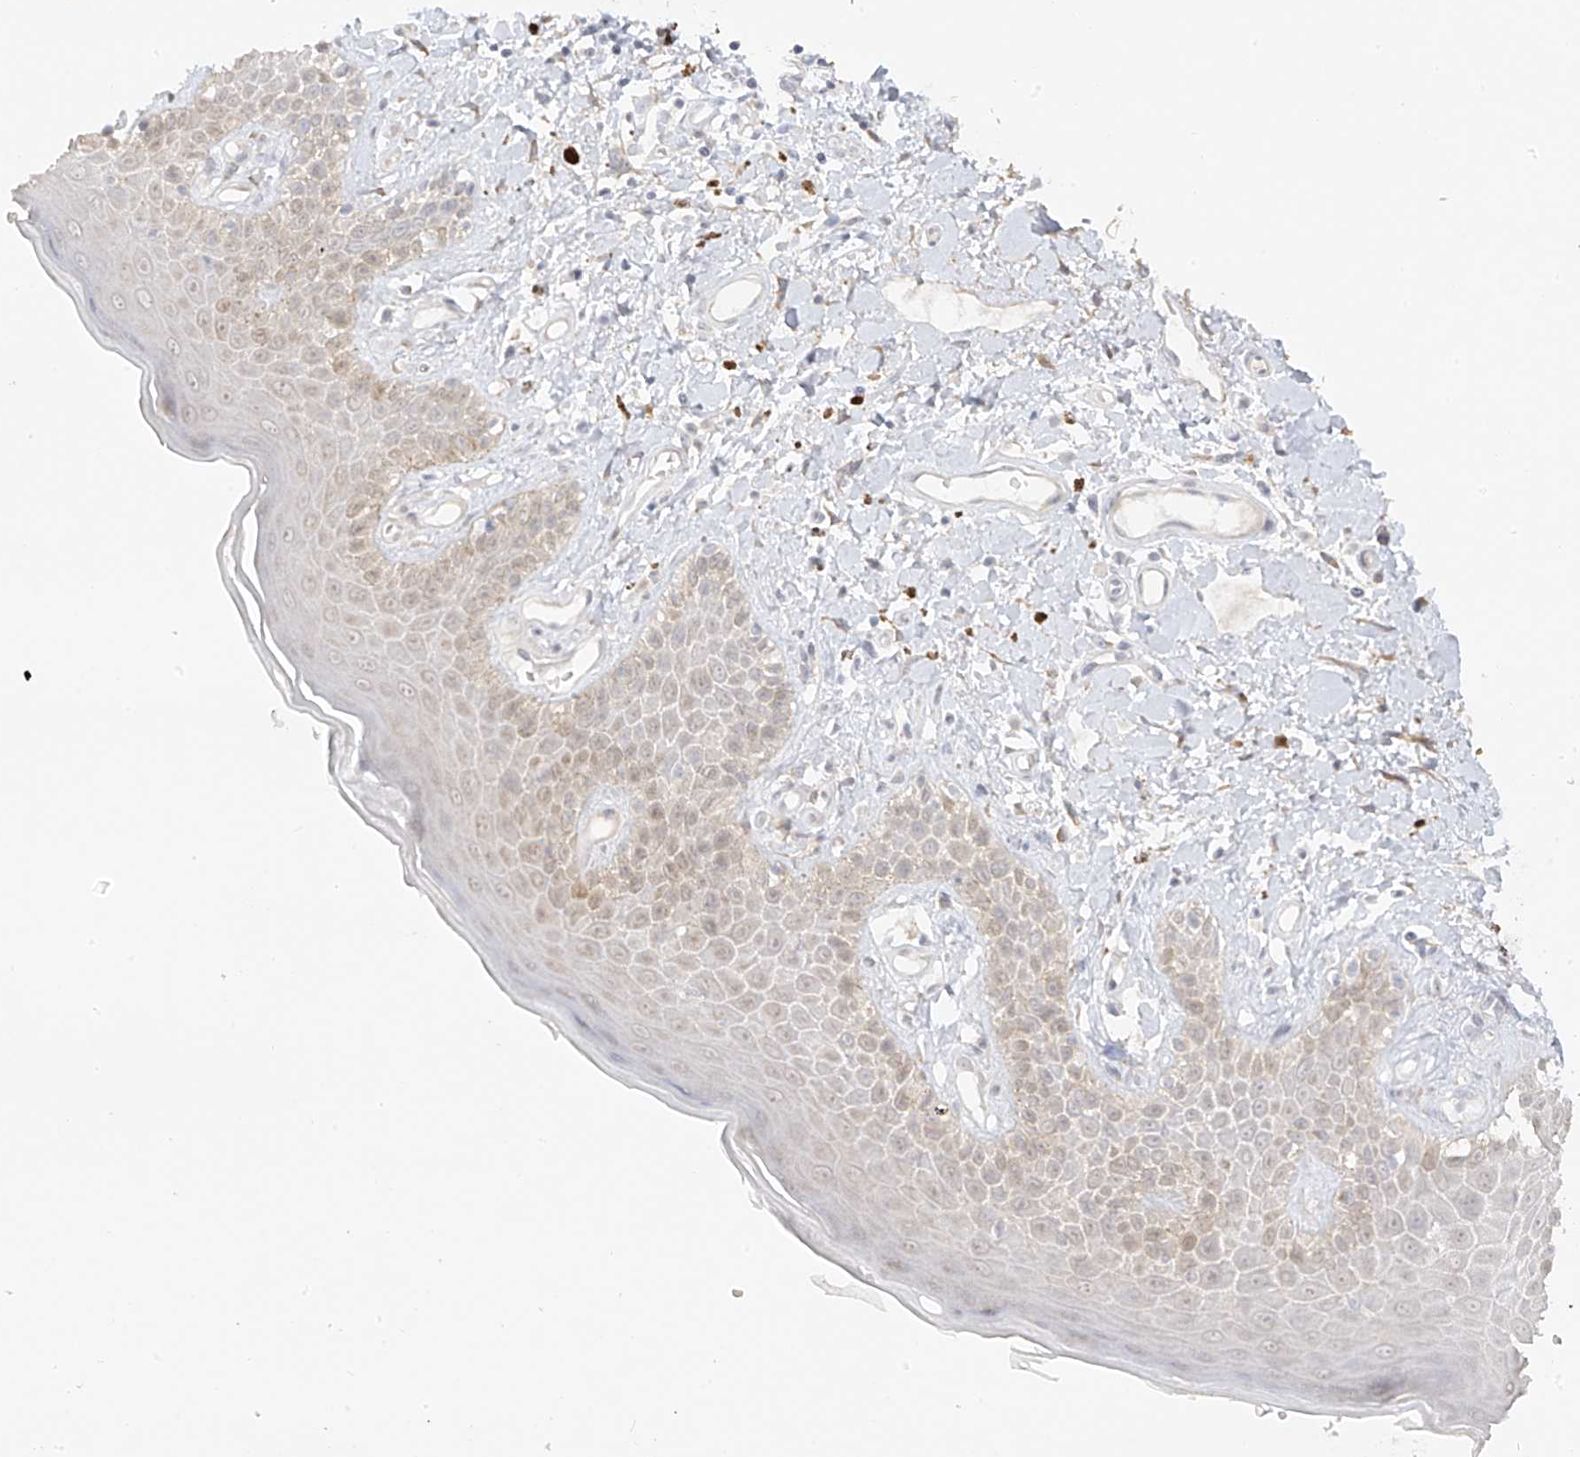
{"staining": {"intensity": "weak", "quantity": "25%-75%", "location": "cytoplasmic/membranous"}, "tissue": "skin", "cell_type": "Epidermal cells", "image_type": "normal", "snomed": [{"axis": "morphology", "description": "Normal tissue, NOS"}, {"axis": "topography", "description": "Anal"}], "caption": "Skin stained for a protein reveals weak cytoplasmic/membranous positivity in epidermal cells. (Brightfield microscopy of DAB IHC at high magnification).", "gene": "DCDC2", "patient": {"sex": "female", "age": 78}}